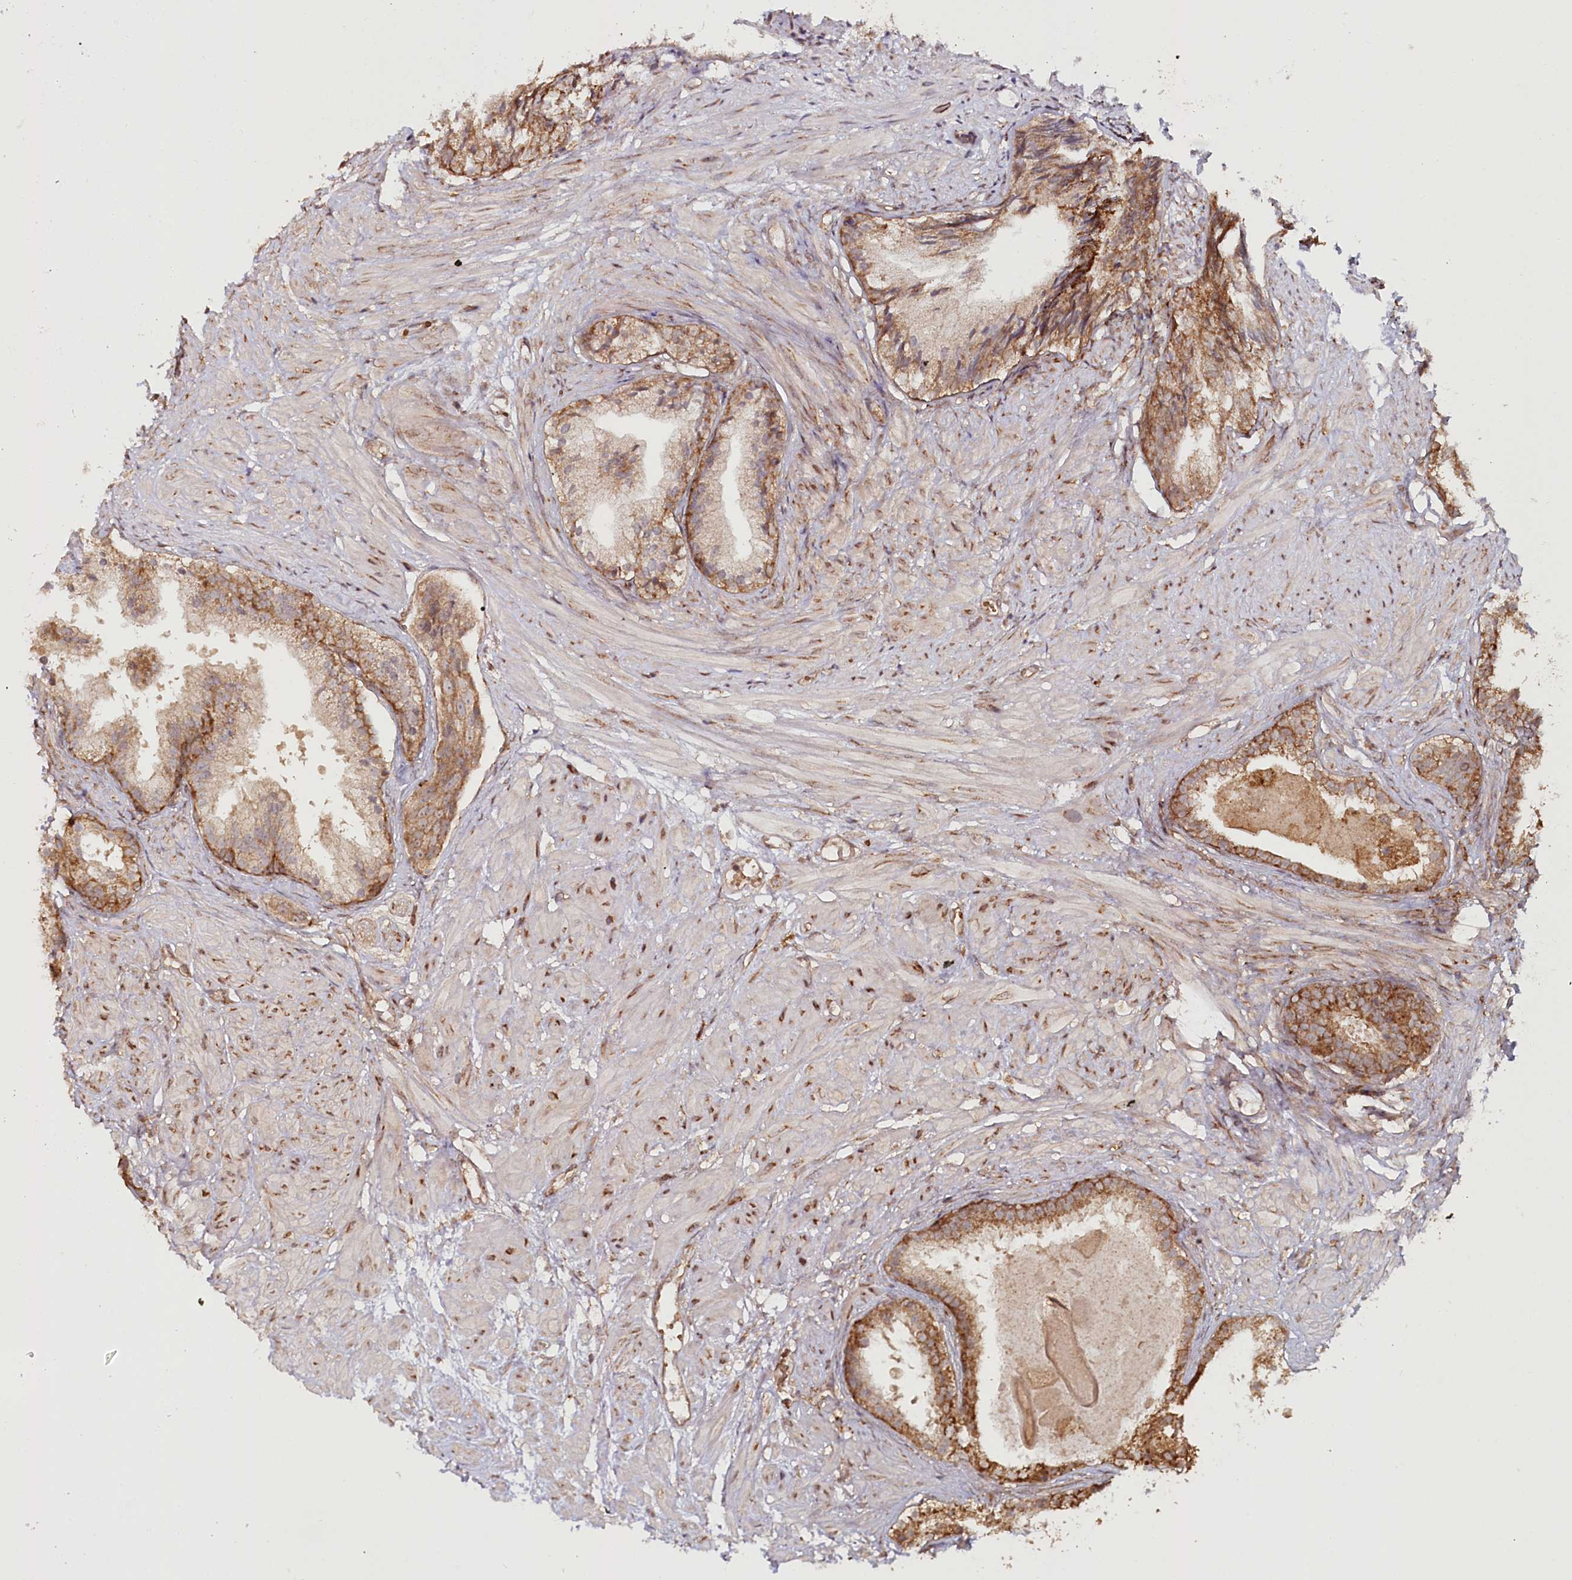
{"staining": {"intensity": "moderate", "quantity": ">75%", "location": "cytoplasmic/membranous"}, "tissue": "prostate cancer", "cell_type": "Tumor cells", "image_type": "cancer", "snomed": [{"axis": "morphology", "description": "Adenocarcinoma, Medium grade"}, {"axis": "topography", "description": "Prostate"}], "caption": "Protein positivity by IHC displays moderate cytoplasmic/membranous expression in about >75% of tumor cells in prostate cancer (medium-grade adenocarcinoma).", "gene": "OTUD4", "patient": {"sex": "male", "age": 88}}